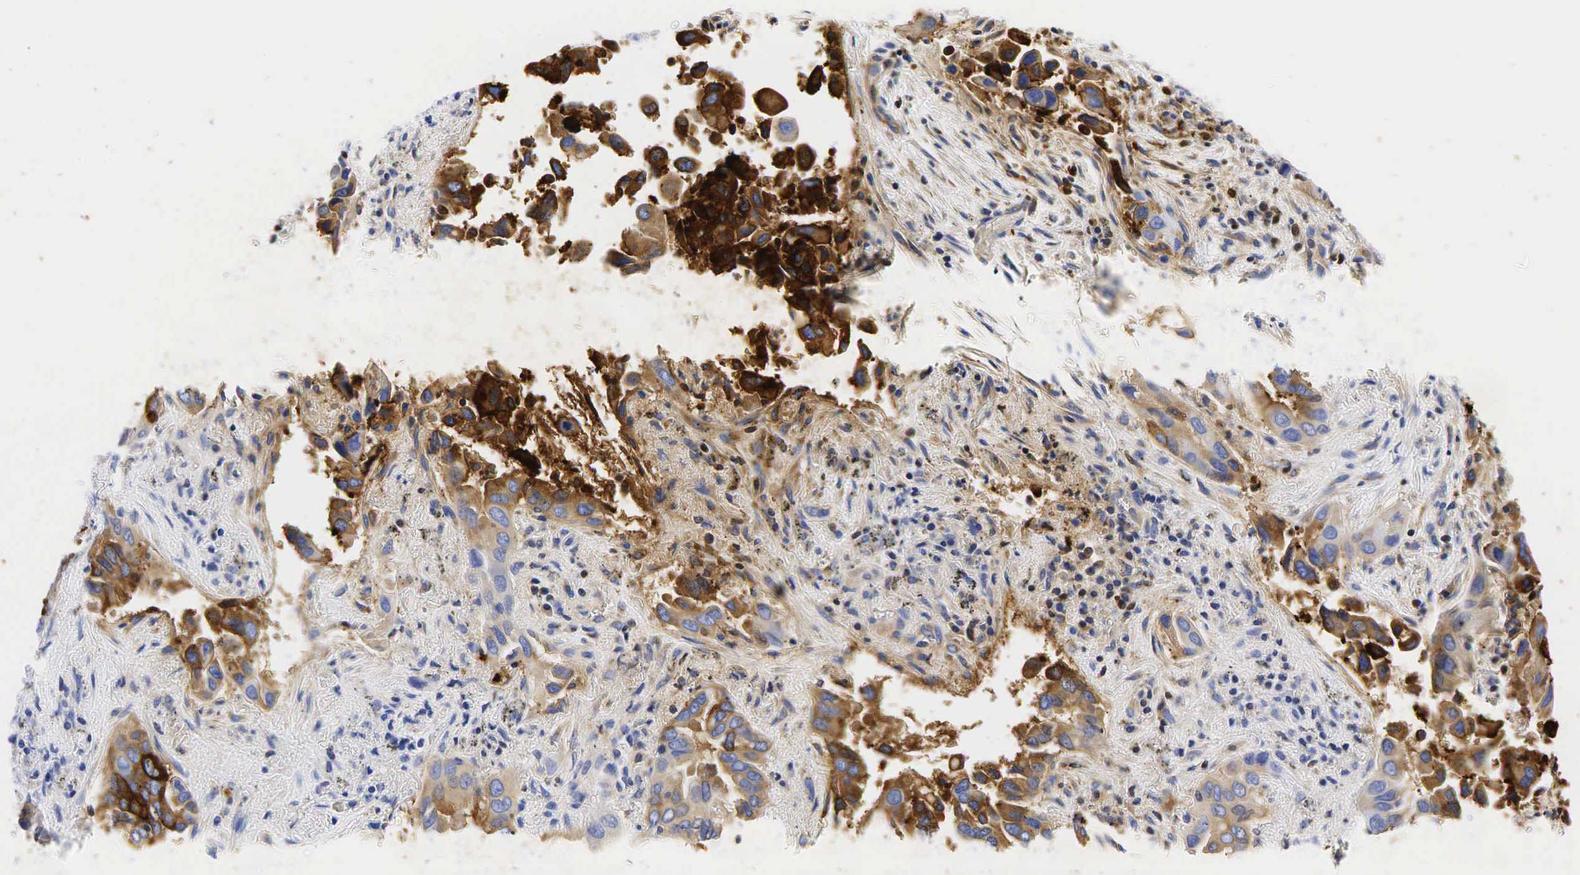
{"staining": {"intensity": "strong", "quantity": ">75%", "location": "cytoplasmic/membranous"}, "tissue": "lung cancer", "cell_type": "Tumor cells", "image_type": "cancer", "snomed": [{"axis": "morphology", "description": "Adenocarcinoma, NOS"}, {"axis": "topography", "description": "Lung"}], "caption": "Immunohistochemistry (IHC) photomicrograph of neoplastic tissue: lung cancer (adenocarcinoma) stained using IHC shows high levels of strong protein expression localized specifically in the cytoplasmic/membranous of tumor cells, appearing as a cytoplasmic/membranous brown color.", "gene": "CEACAM5", "patient": {"sex": "male", "age": 68}}